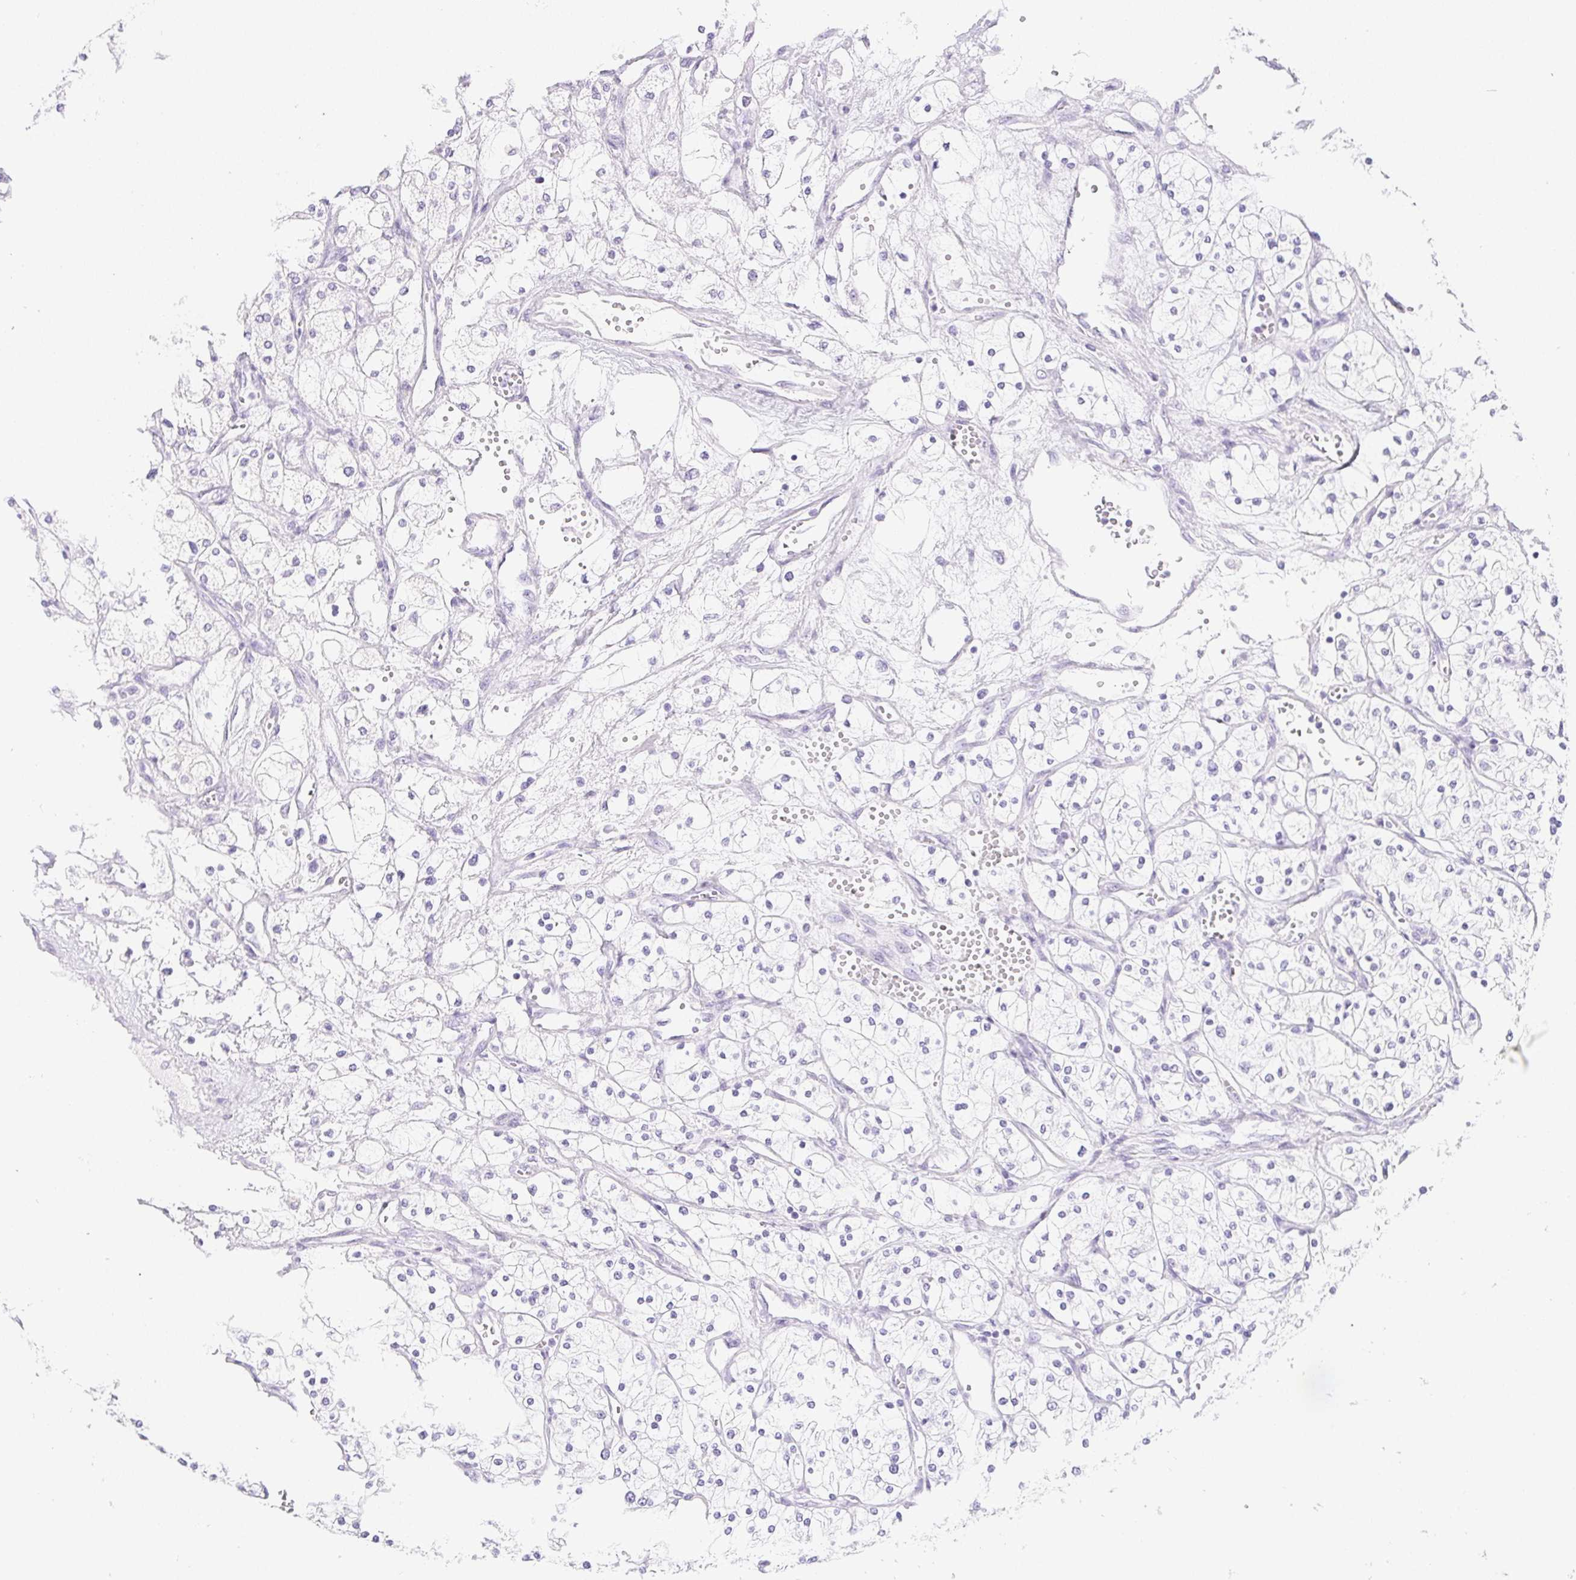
{"staining": {"intensity": "negative", "quantity": "none", "location": "none"}, "tissue": "renal cancer", "cell_type": "Tumor cells", "image_type": "cancer", "snomed": [{"axis": "morphology", "description": "Adenocarcinoma, NOS"}, {"axis": "topography", "description": "Kidney"}], "caption": "Protein analysis of adenocarcinoma (renal) reveals no significant positivity in tumor cells.", "gene": "PNLIP", "patient": {"sex": "male", "age": 80}}